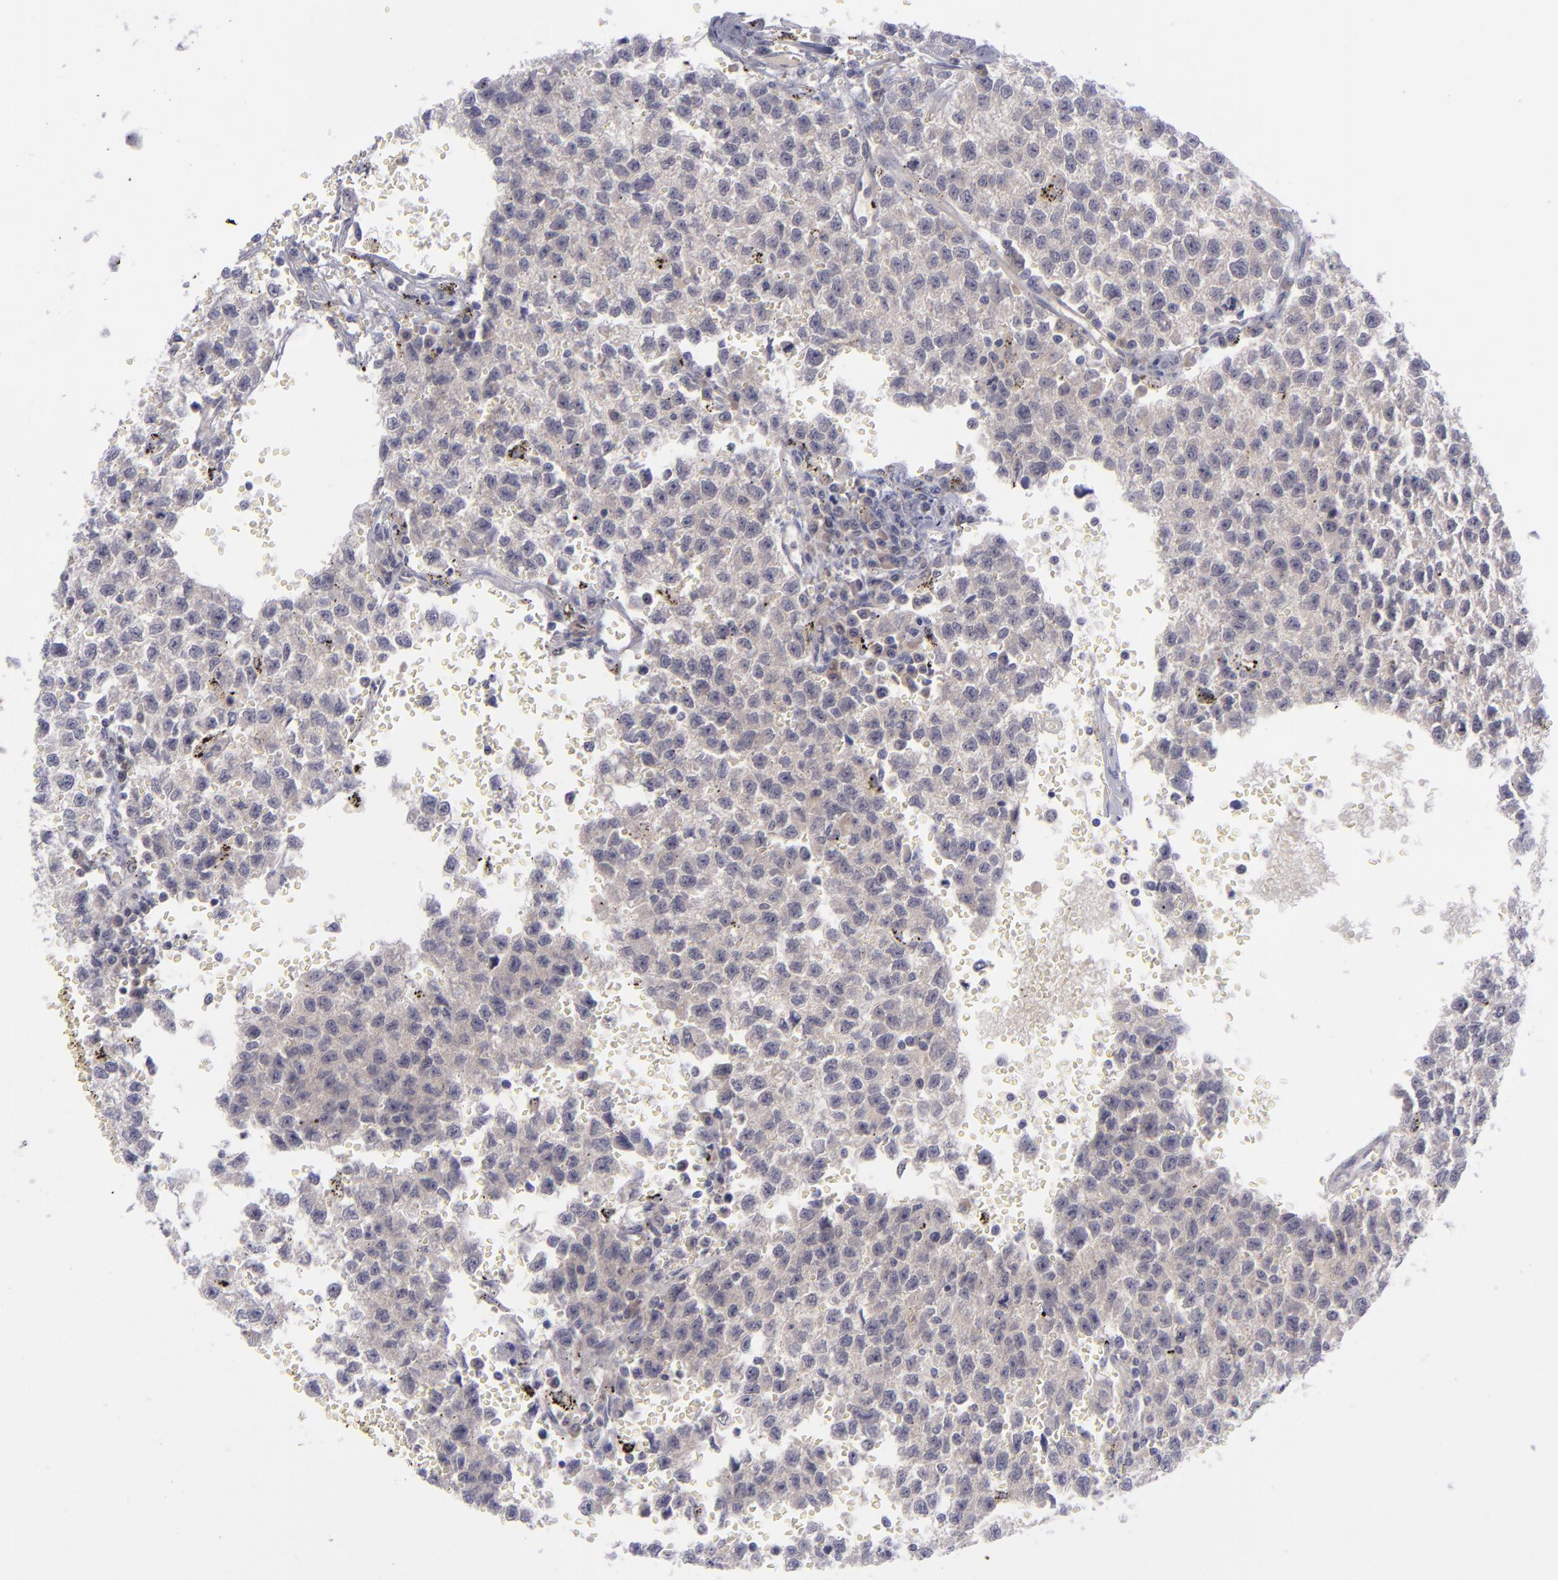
{"staining": {"intensity": "weak", "quantity": "25%-75%", "location": "cytoplasmic/membranous"}, "tissue": "testis cancer", "cell_type": "Tumor cells", "image_type": "cancer", "snomed": [{"axis": "morphology", "description": "Seminoma, NOS"}, {"axis": "topography", "description": "Testis"}], "caption": "An immunohistochemistry image of tumor tissue is shown. Protein staining in brown highlights weak cytoplasmic/membranous positivity in testis cancer (seminoma) within tumor cells.", "gene": "EVPL", "patient": {"sex": "male", "age": 35}}